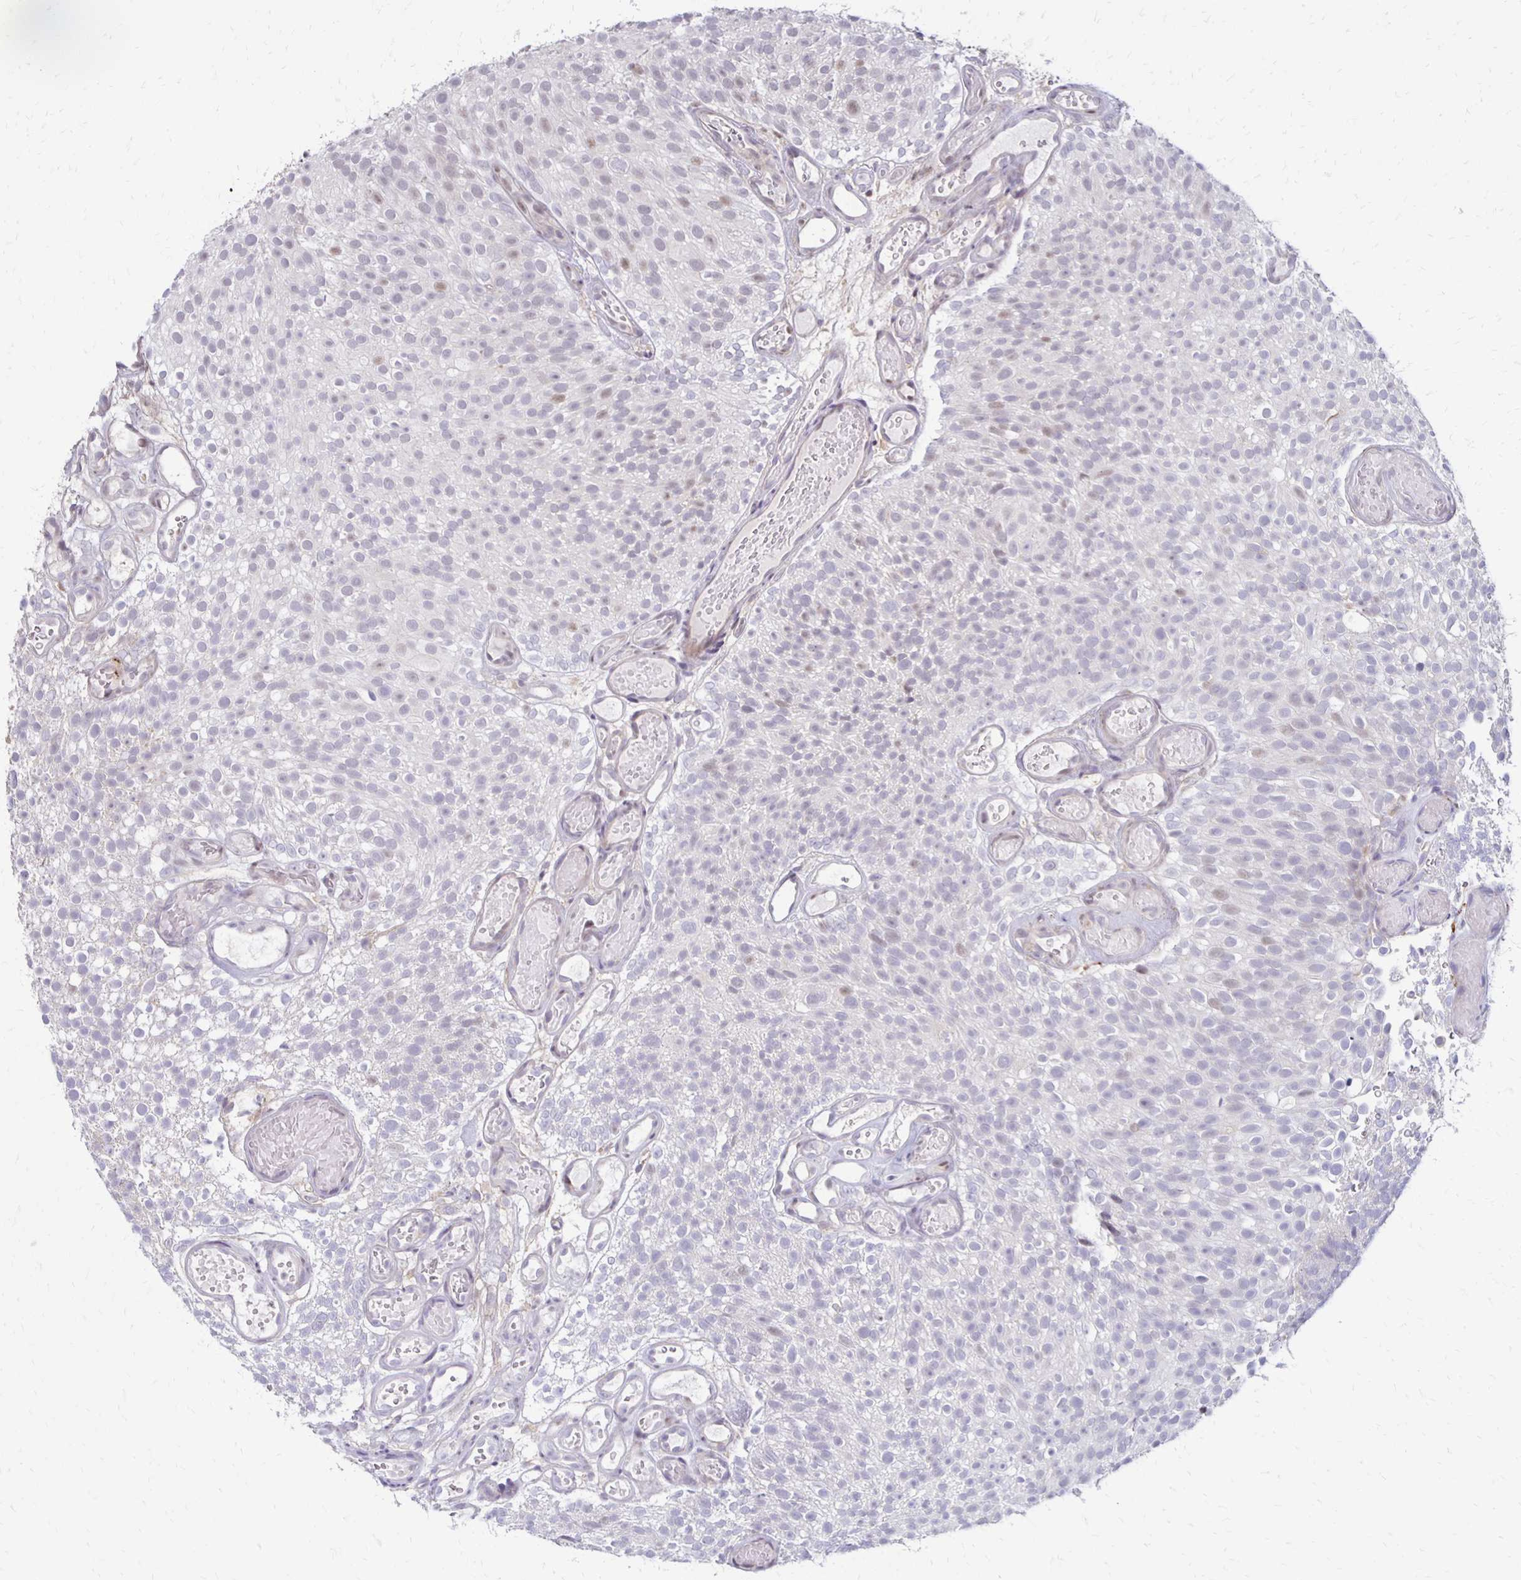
{"staining": {"intensity": "negative", "quantity": "none", "location": "none"}, "tissue": "urothelial cancer", "cell_type": "Tumor cells", "image_type": "cancer", "snomed": [{"axis": "morphology", "description": "Urothelial carcinoma, Low grade"}, {"axis": "topography", "description": "Urinary bladder"}], "caption": "An IHC image of urothelial carcinoma (low-grade) is shown. There is no staining in tumor cells of urothelial carcinoma (low-grade).", "gene": "DAGLA", "patient": {"sex": "male", "age": 78}}